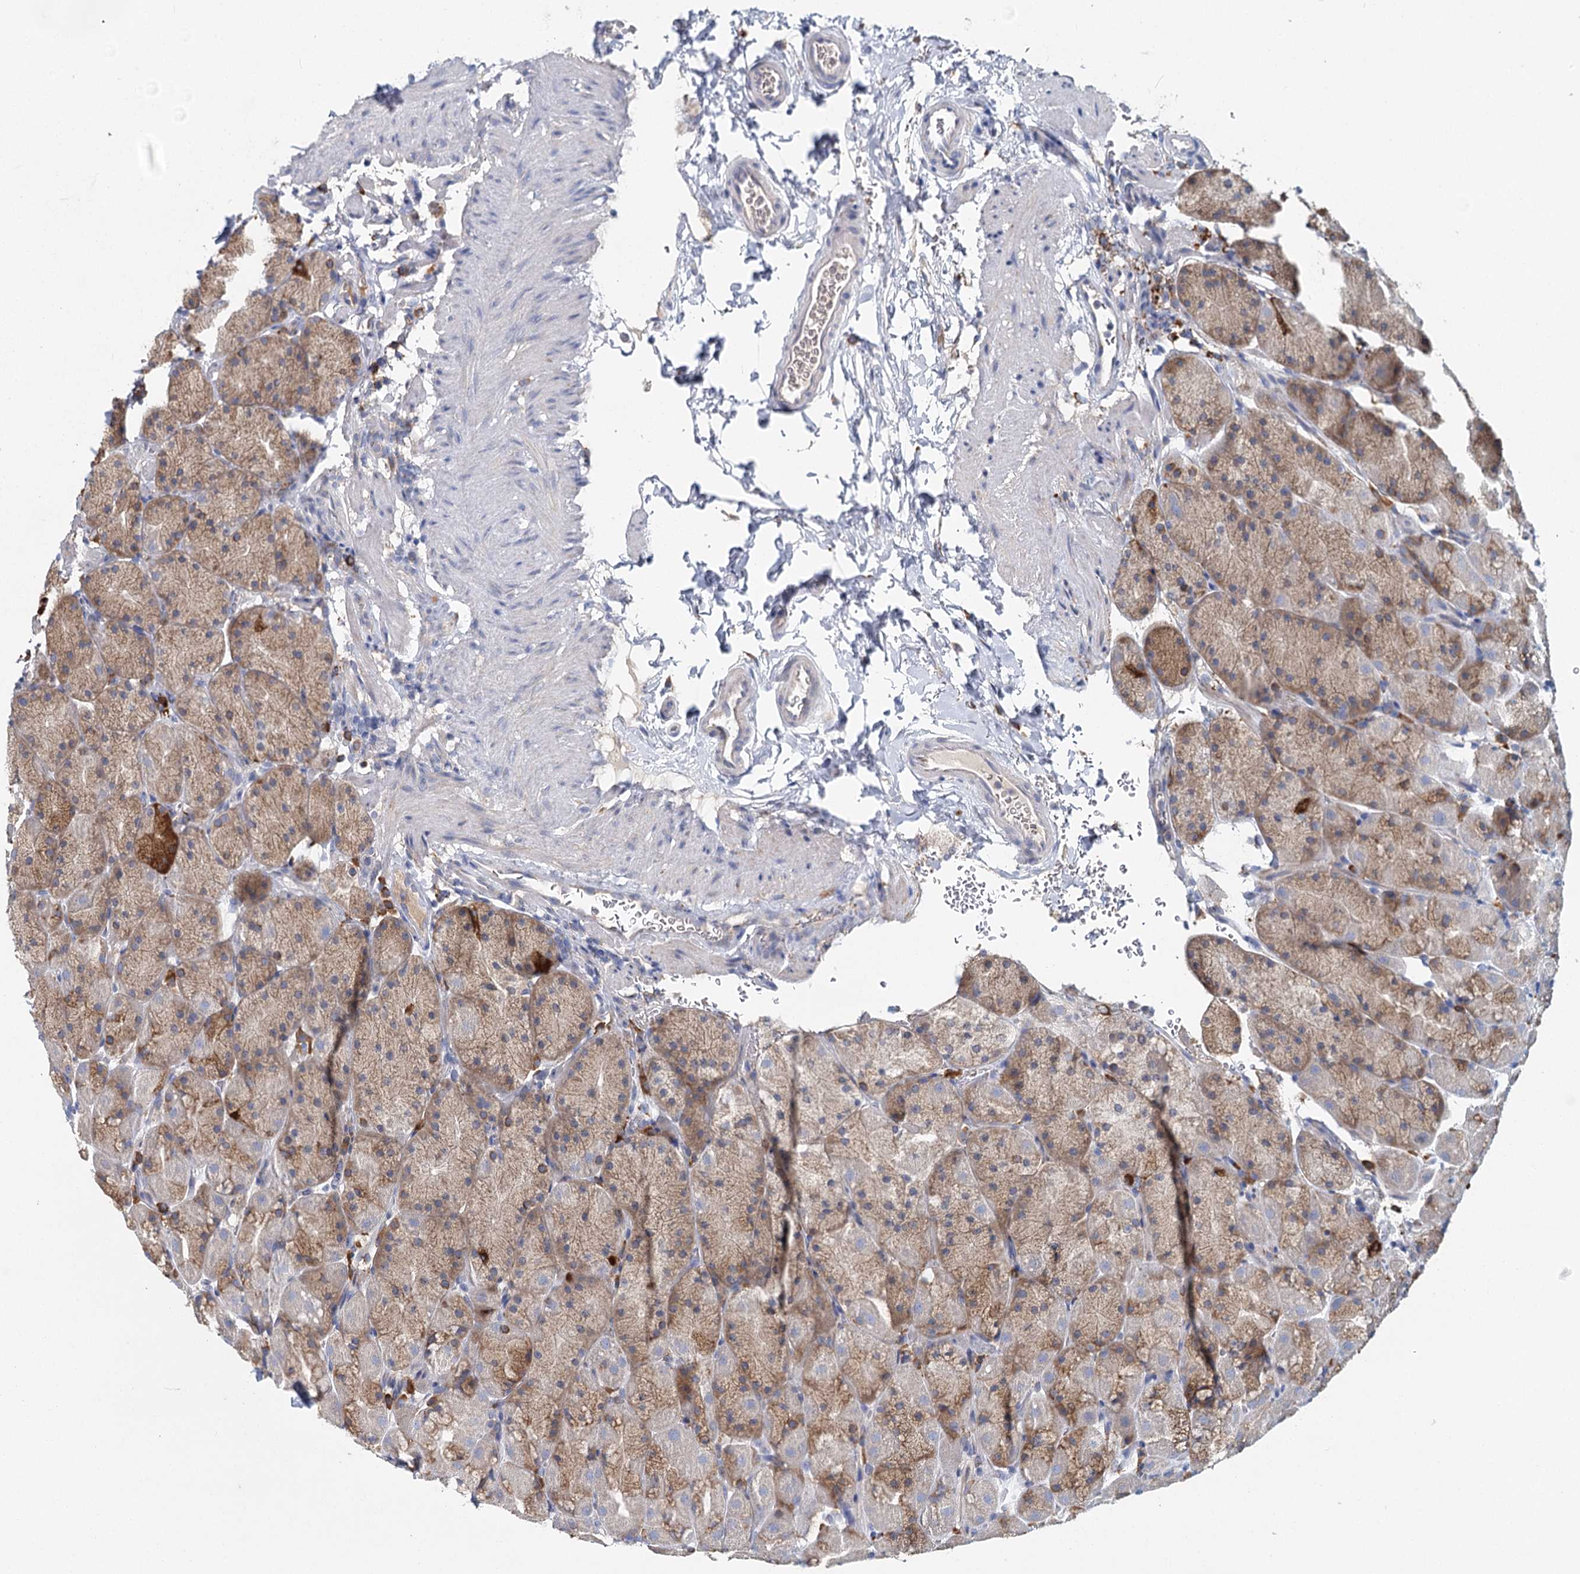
{"staining": {"intensity": "moderate", "quantity": "<25%", "location": "cytoplasmic/membranous"}, "tissue": "stomach", "cell_type": "Glandular cells", "image_type": "normal", "snomed": [{"axis": "morphology", "description": "Normal tissue, NOS"}, {"axis": "topography", "description": "Stomach, upper"}, {"axis": "topography", "description": "Stomach, lower"}], "caption": "Protein expression analysis of unremarkable stomach displays moderate cytoplasmic/membranous staining in about <25% of glandular cells.", "gene": "ANKRD16", "patient": {"sex": "male", "age": 67}}